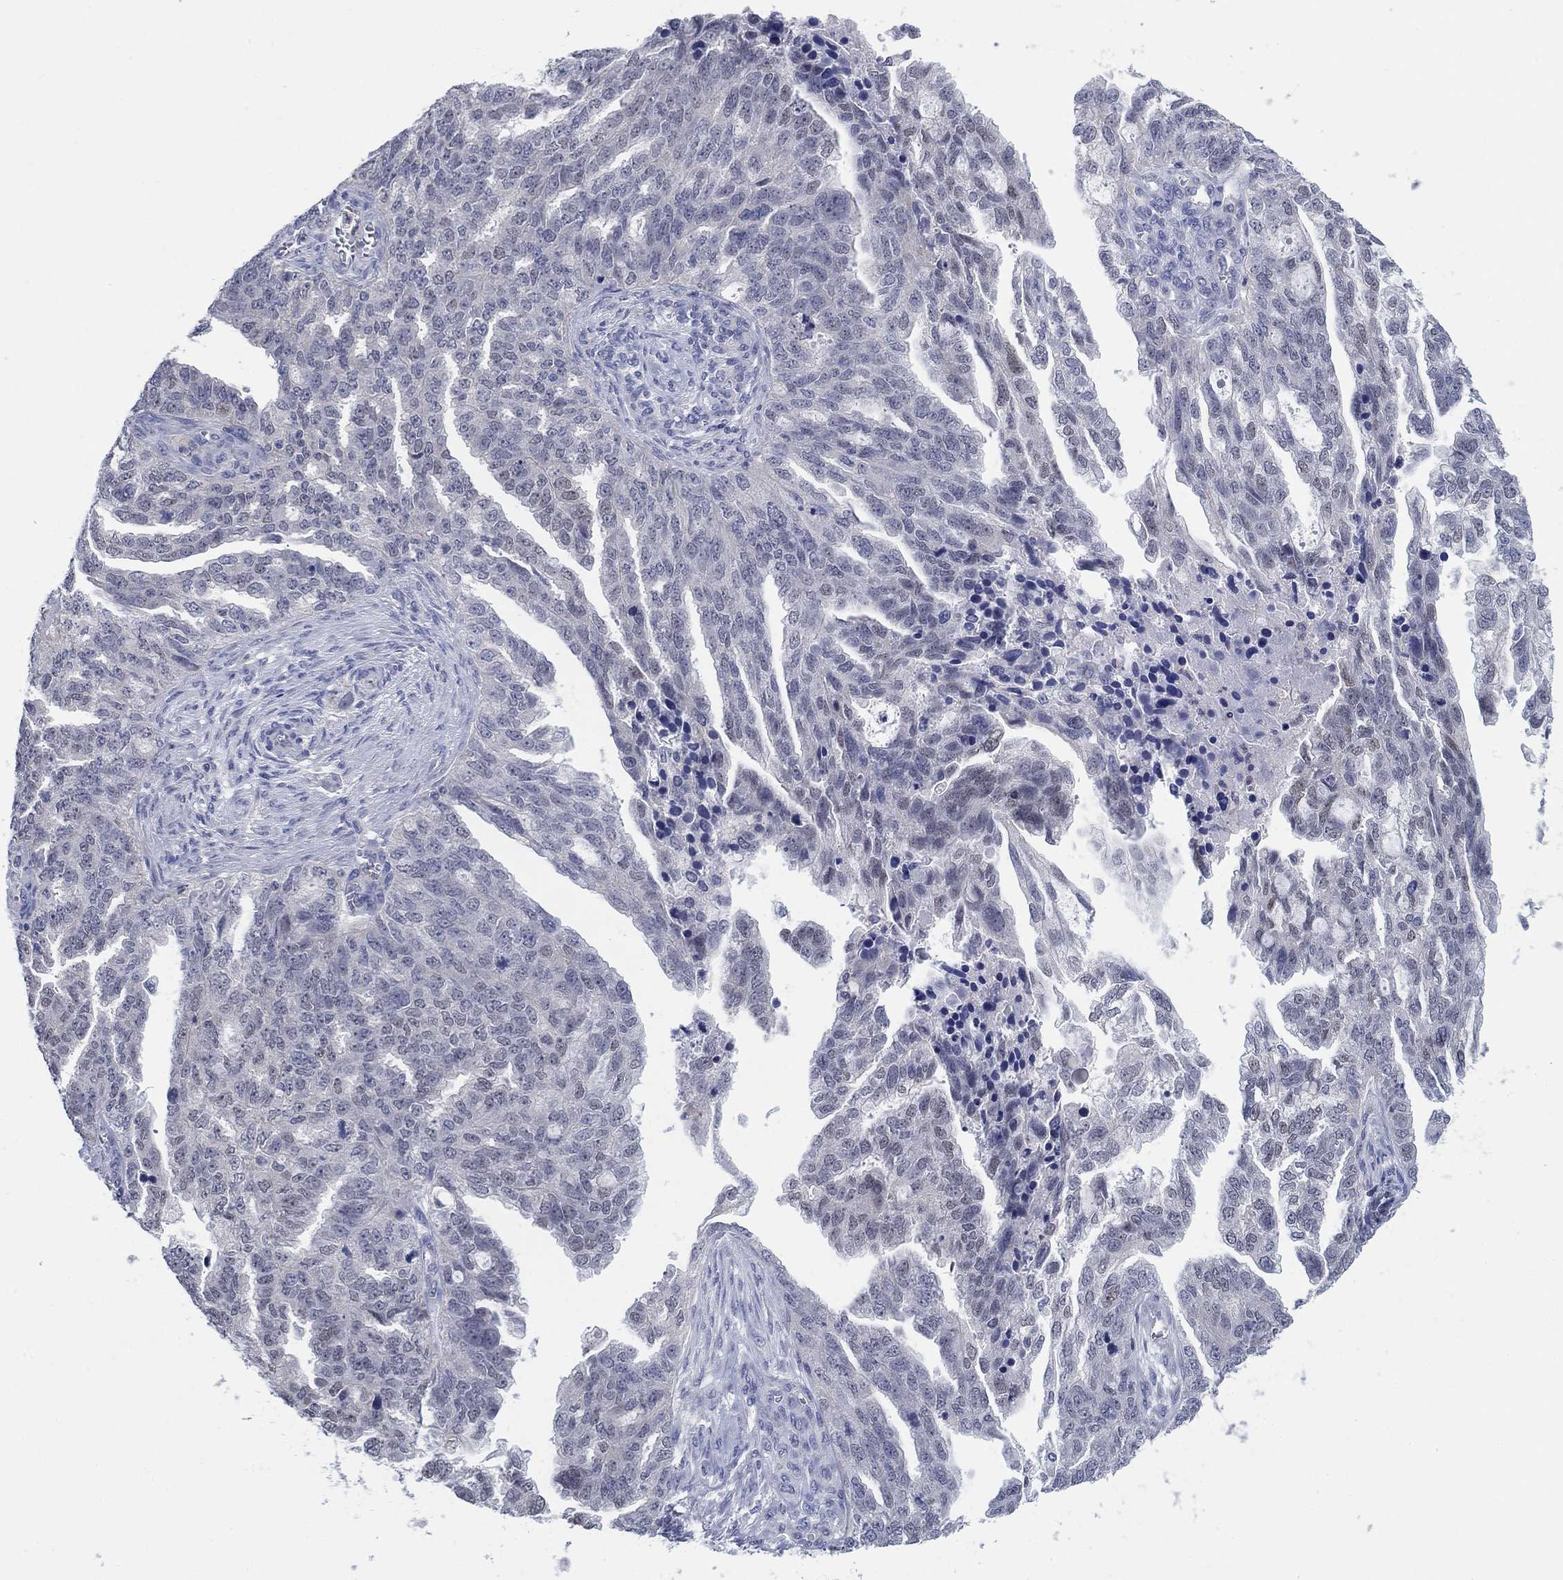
{"staining": {"intensity": "negative", "quantity": "none", "location": "none"}, "tissue": "ovarian cancer", "cell_type": "Tumor cells", "image_type": "cancer", "snomed": [{"axis": "morphology", "description": "Cystadenocarcinoma, serous, NOS"}, {"axis": "topography", "description": "Ovary"}], "caption": "DAB (3,3'-diaminobenzidine) immunohistochemical staining of human ovarian cancer exhibits no significant positivity in tumor cells. Brightfield microscopy of immunohistochemistry (IHC) stained with DAB (3,3'-diaminobenzidine) (brown) and hematoxylin (blue), captured at high magnification.", "gene": "FER1L6", "patient": {"sex": "female", "age": 51}}